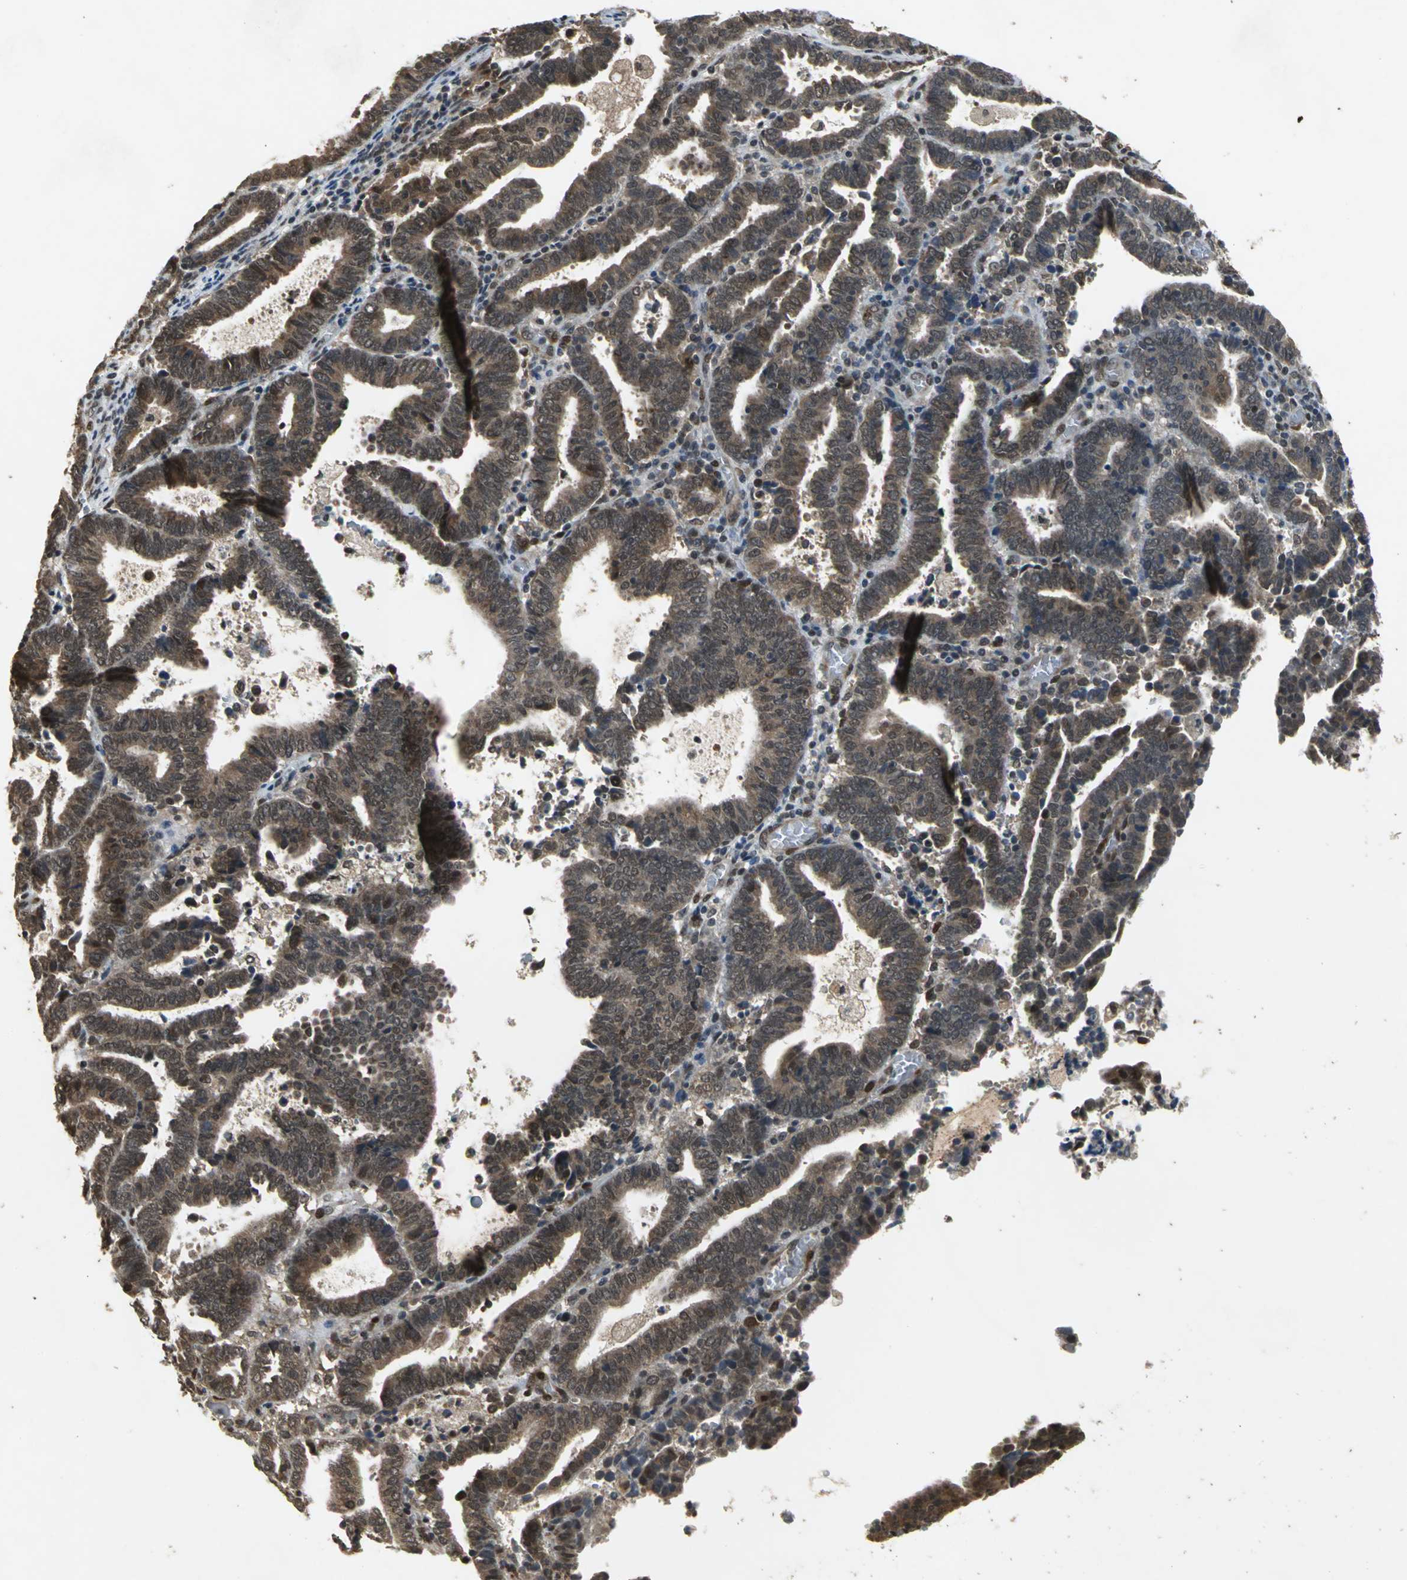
{"staining": {"intensity": "strong", "quantity": ">75%", "location": "cytoplasmic/membranous"}, "tissue": "endometrial cancer", "cell_type": "Tumor cells", "image_type": "cancer", "snomed": [{"axis": "morphology", "description": "Adenocarcinoma, NOS"}, {"axis": "topography", "description": "Uterus"}], "caption": "Strong cytoplasmic/membranous protein positivity is appreciated in approximately >75% of tumor cells in endometrial cancer.", "gene": "NOTCH3", "patient": {"sex": "female", "age": 83}}